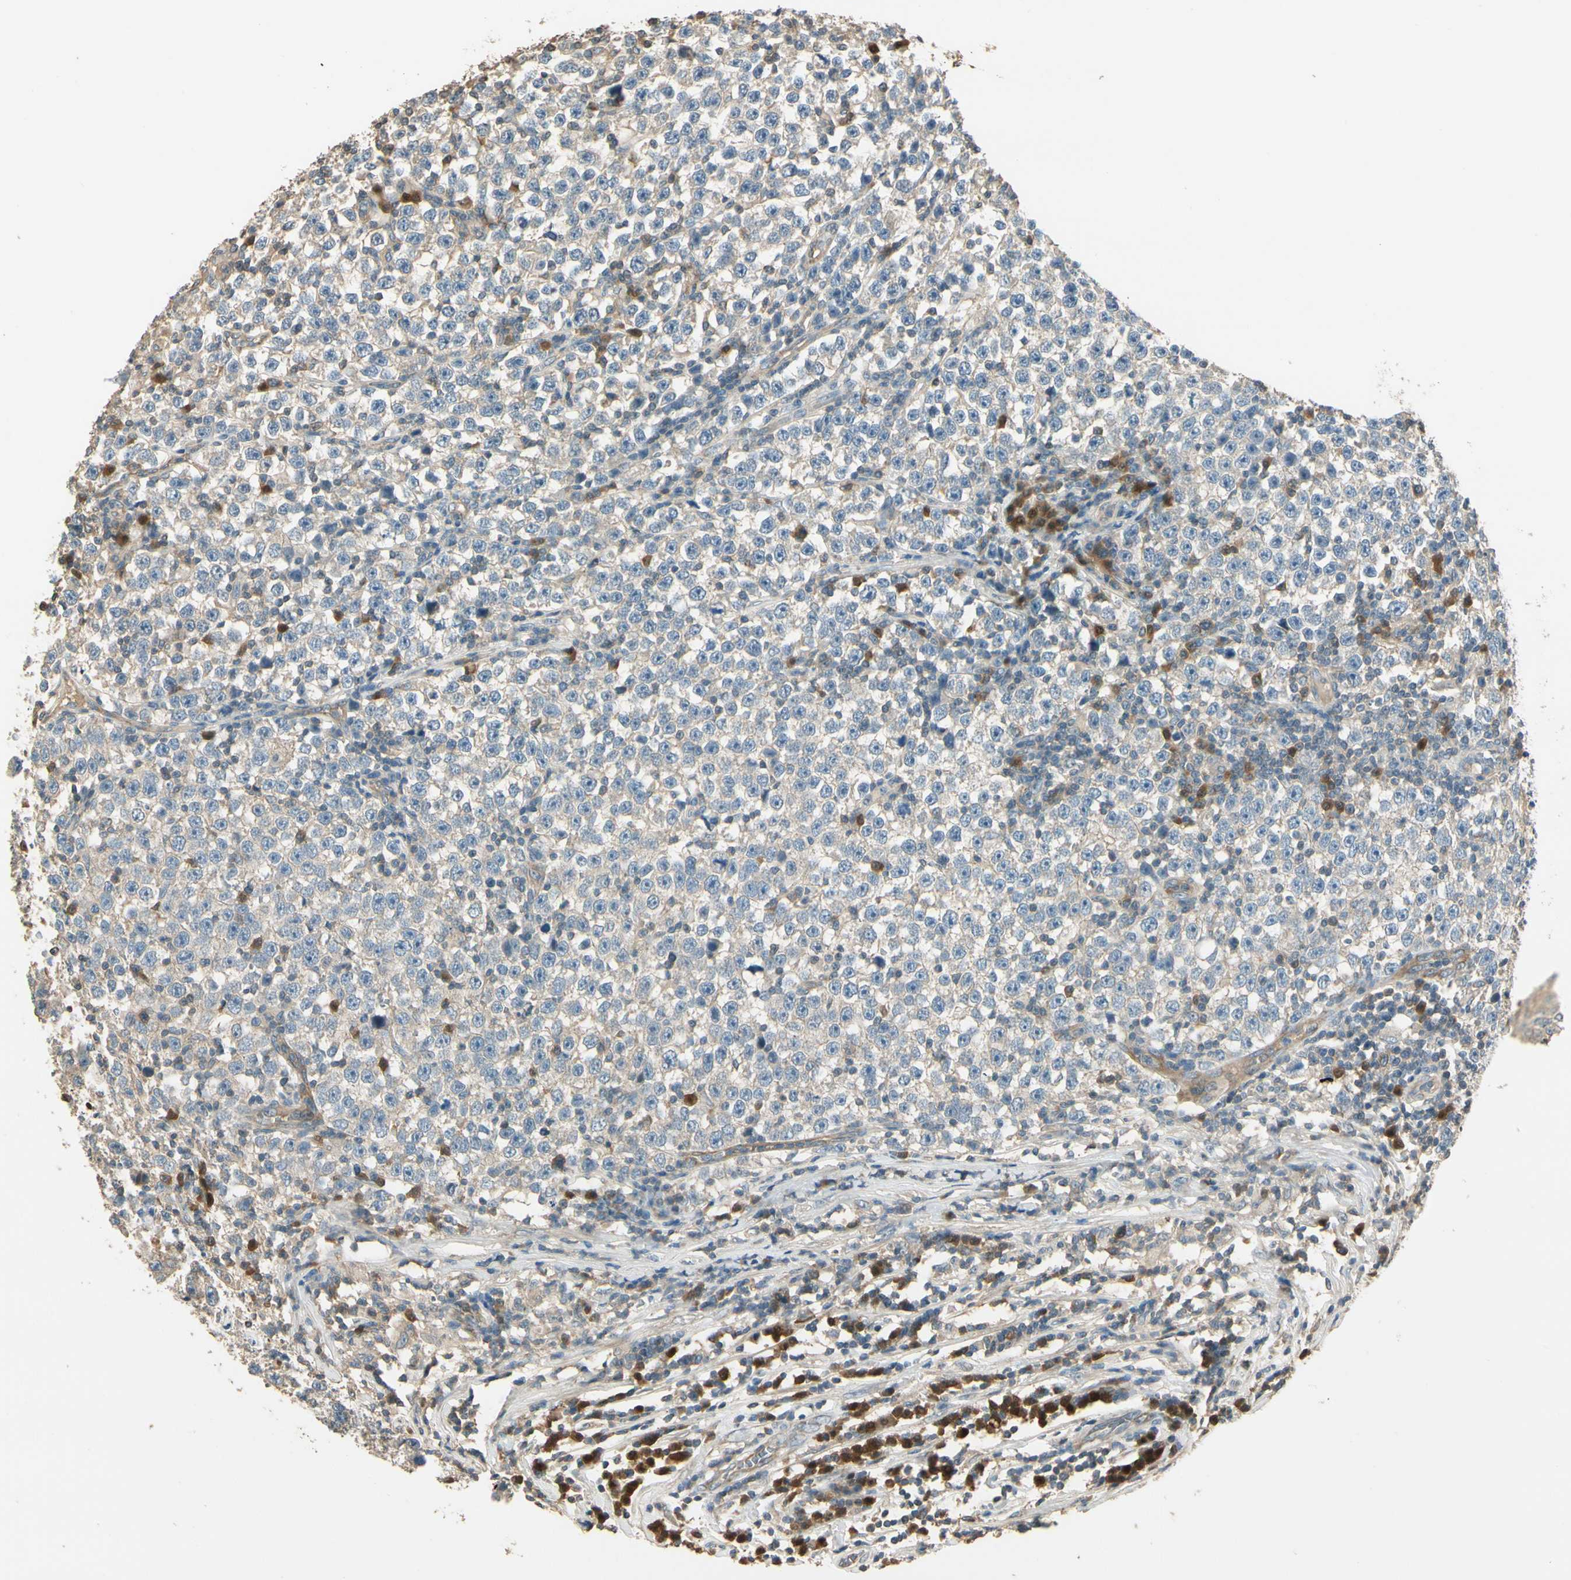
{"staining": {"intensity": "weak", "quantity": "<25%", "location": "cytoplasmic/membranous"}, "tissue": "testis cancer", "cell_type": "Tumor cells", "image_type": "cancer", "snomed": [{"axis": "morphology", "description": "Seminoma, NOS"}, {"axis": "topography", "description": "Testis"}], "caption": "Tumor cells show no significant protein expression in testis seminoma.", "gene": "PLXNA1", "patient": {"sex": "male", "age": 43}}